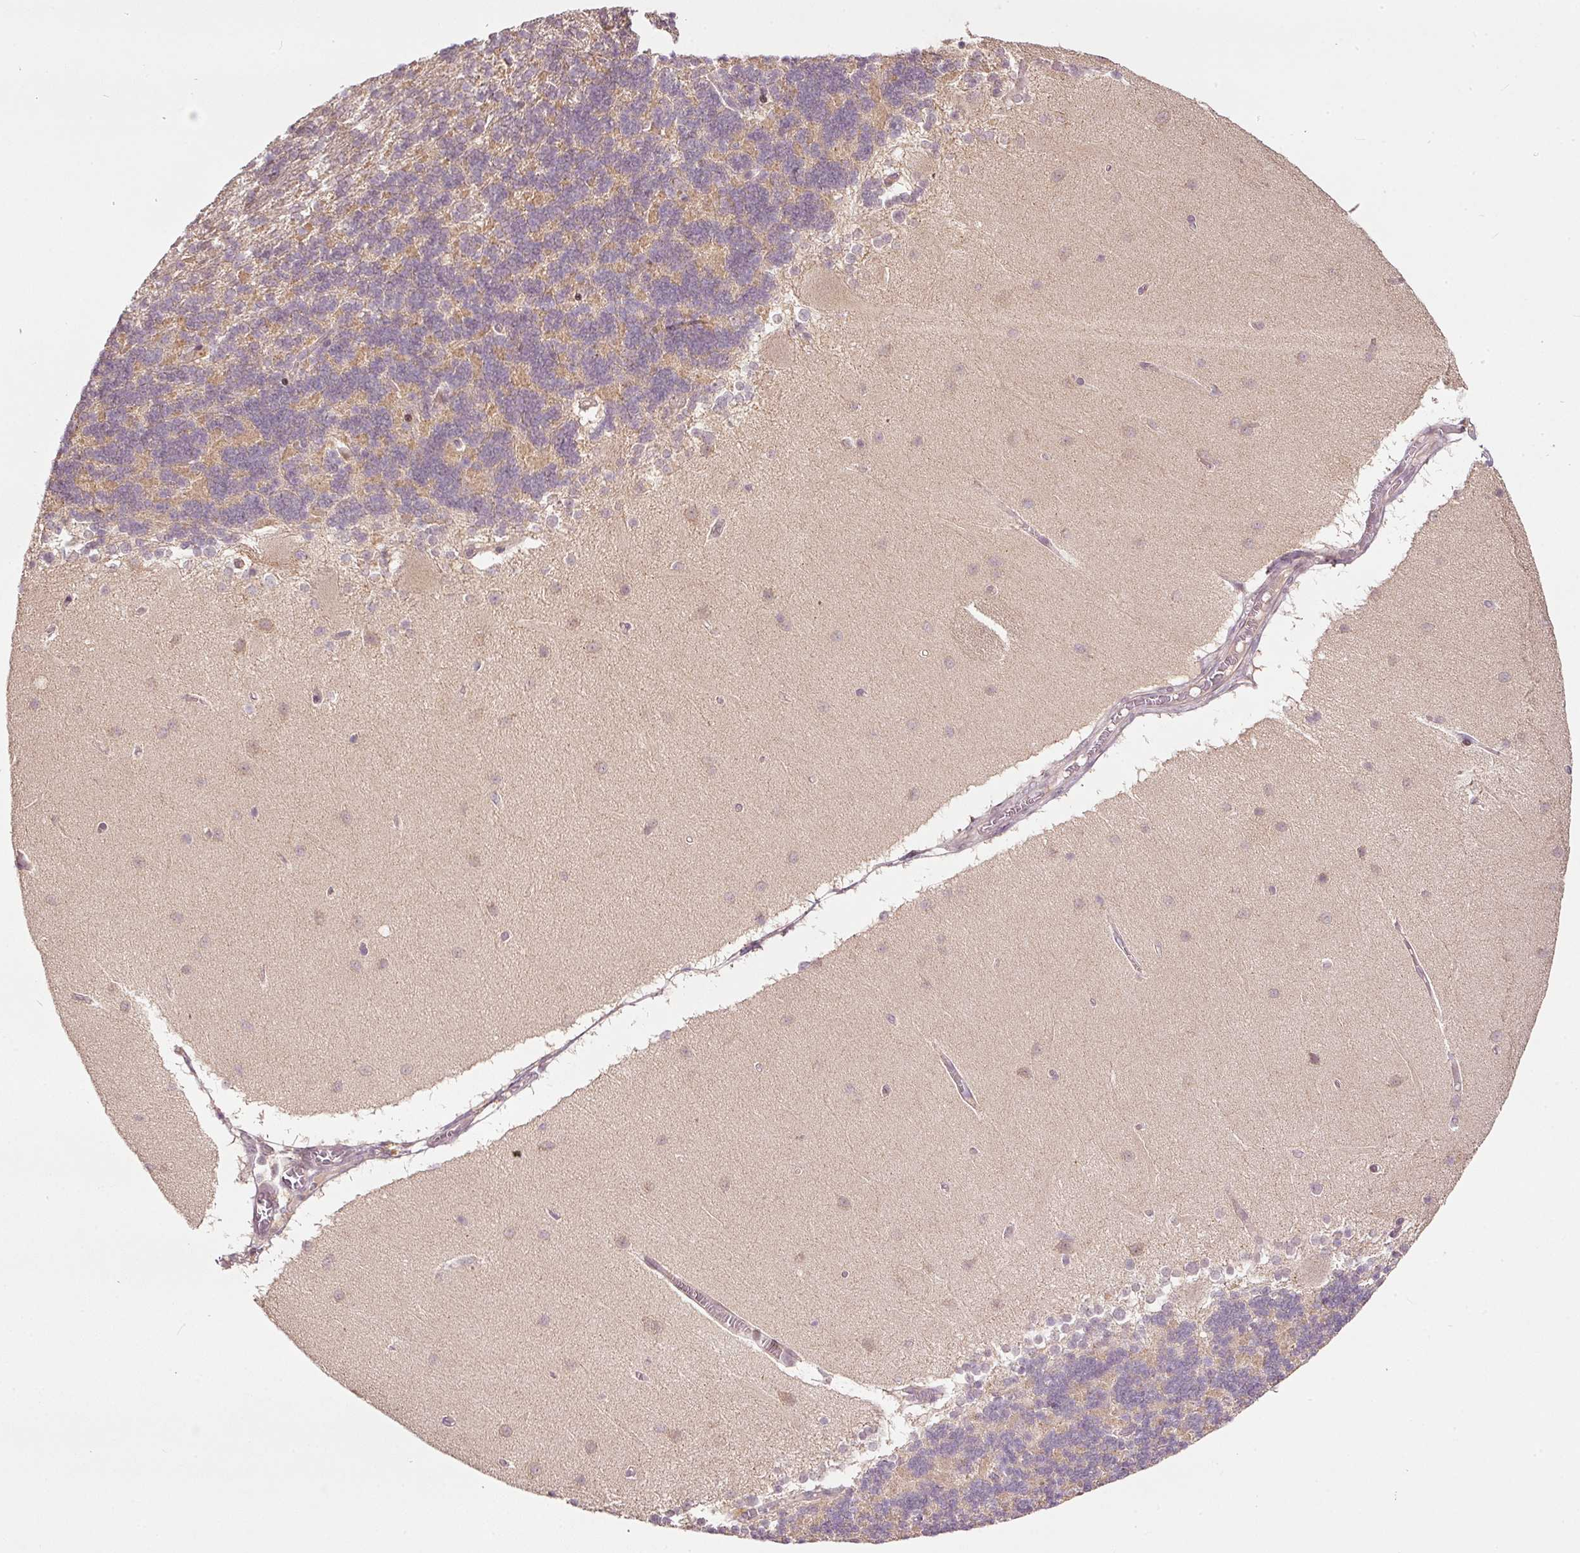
{"staining": {"intensity": "moderate", "quantity": "<25%", "location": "cytoplasmic/membranous"}, "tissue": "cerebellum", "cell_type": "Cells in granular layer", "image_type": "normal", "snomed": [{"axis": "morphology", "description": "Normal tissue, NOS"}, {"axis": "topography", "description": "Cerebellum"}], "caption": "A brown stain highlights moderate cytoplasmic/membranous positivity of a protein in cells in granular layer of unremarkable cerebellum. (DAB (3,3'-diaminobenzidine) = brown stain, brightfield microscopy at high magnification).", "gene": "PCDHB1", "patient": {"sex": "female", "age": 54}}